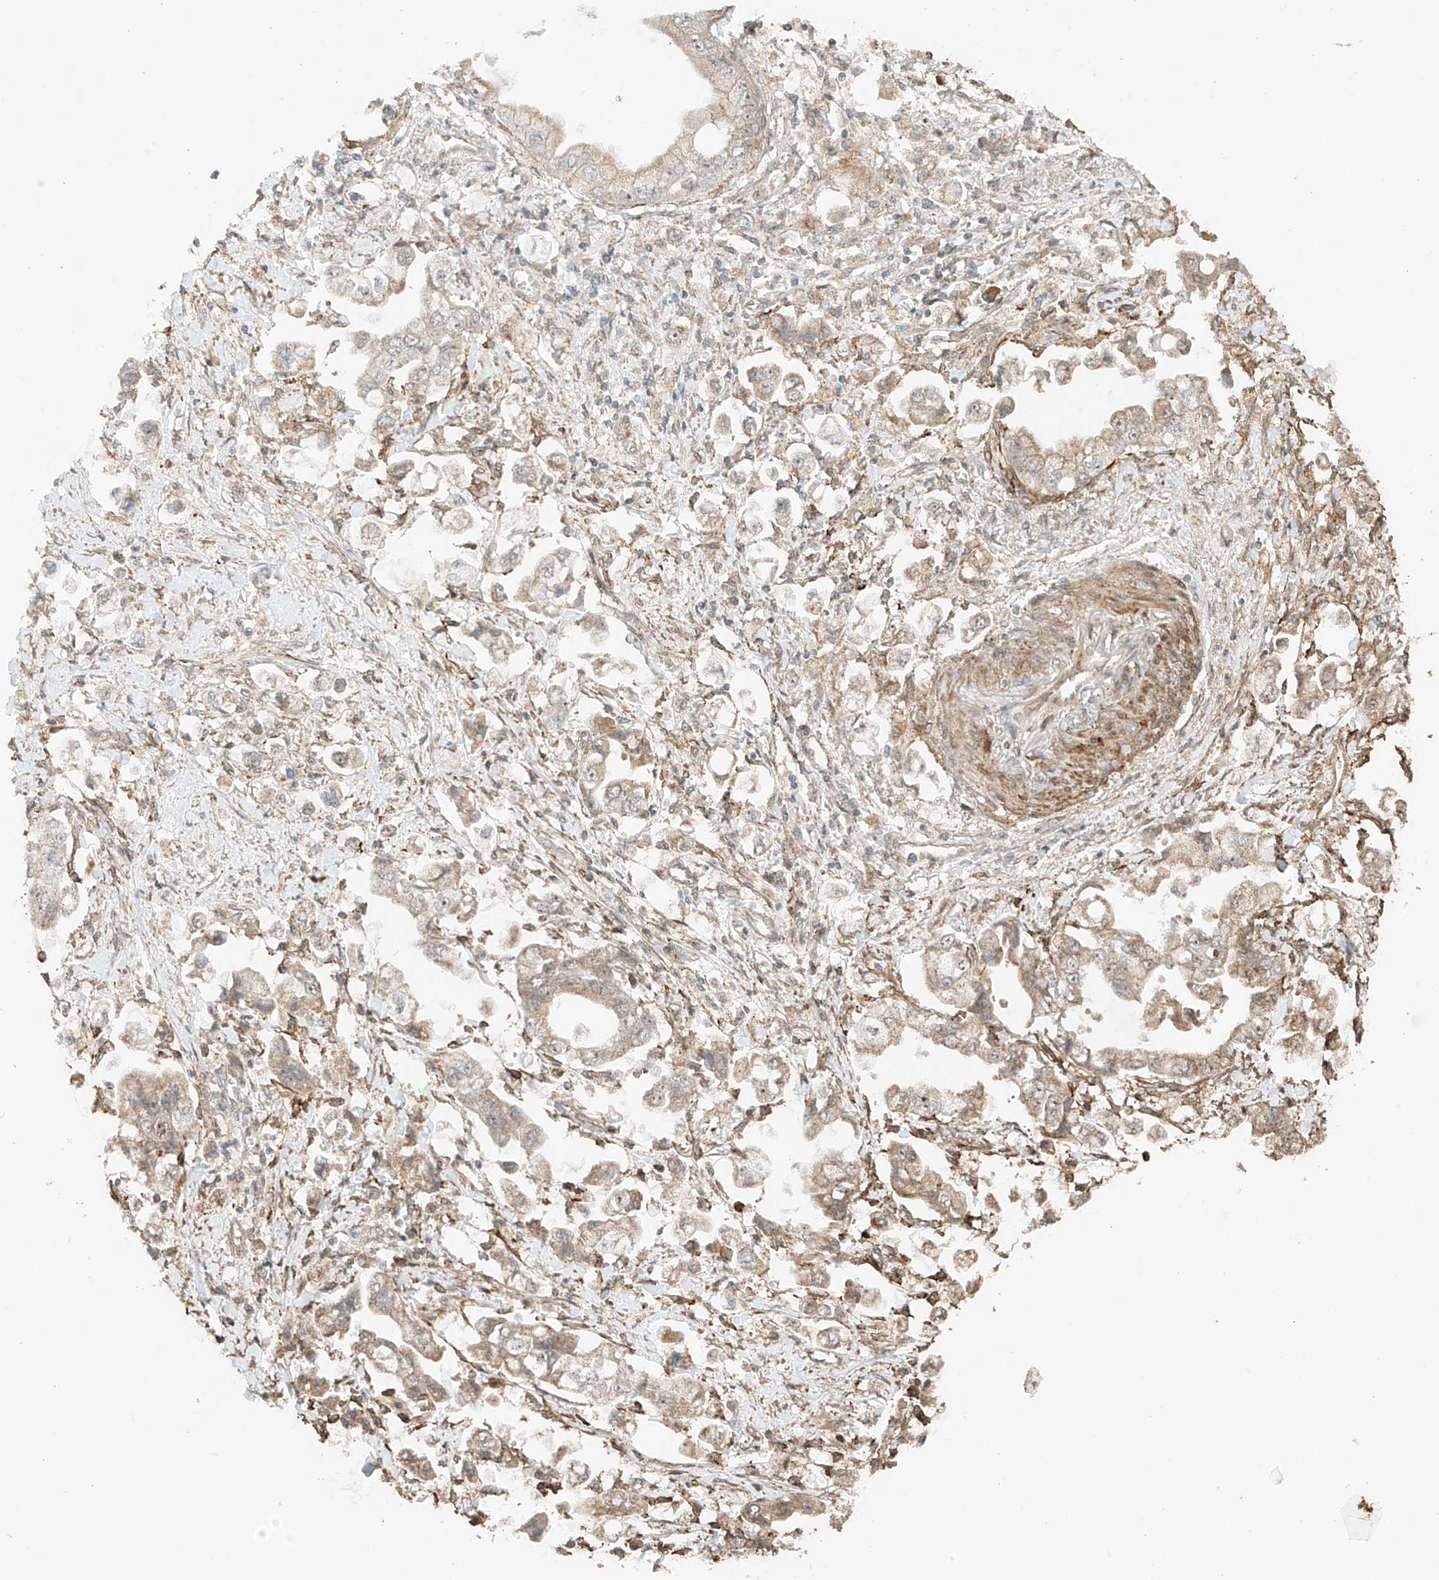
{"staining": {"intensity": "weak", "quantity": ">75%", "location": "cytoplasmic/membranous"}, "tissue": "stomach cancer", "cell_type": "Tumor cells", "image_type": "cancer", "snomed": [{"axis": "morphology", "description": "Adenocarcinoma, NOS"}, {"axis": "topography", "description": "Stomach"}], "caption": "An IHC image of tumor tissue is shown. Protein staining in brown shows weak cytoplasmic/membranous positivity in adenocarcinoma (stomach) within tumor cells. The protein of interest is stained brown, and the nuclei are stained in blue (DAB IHC with brightfield microscopy, high magnification).", "gene": "ABCD1", "patient": {"sex": "male", "age": 62}}